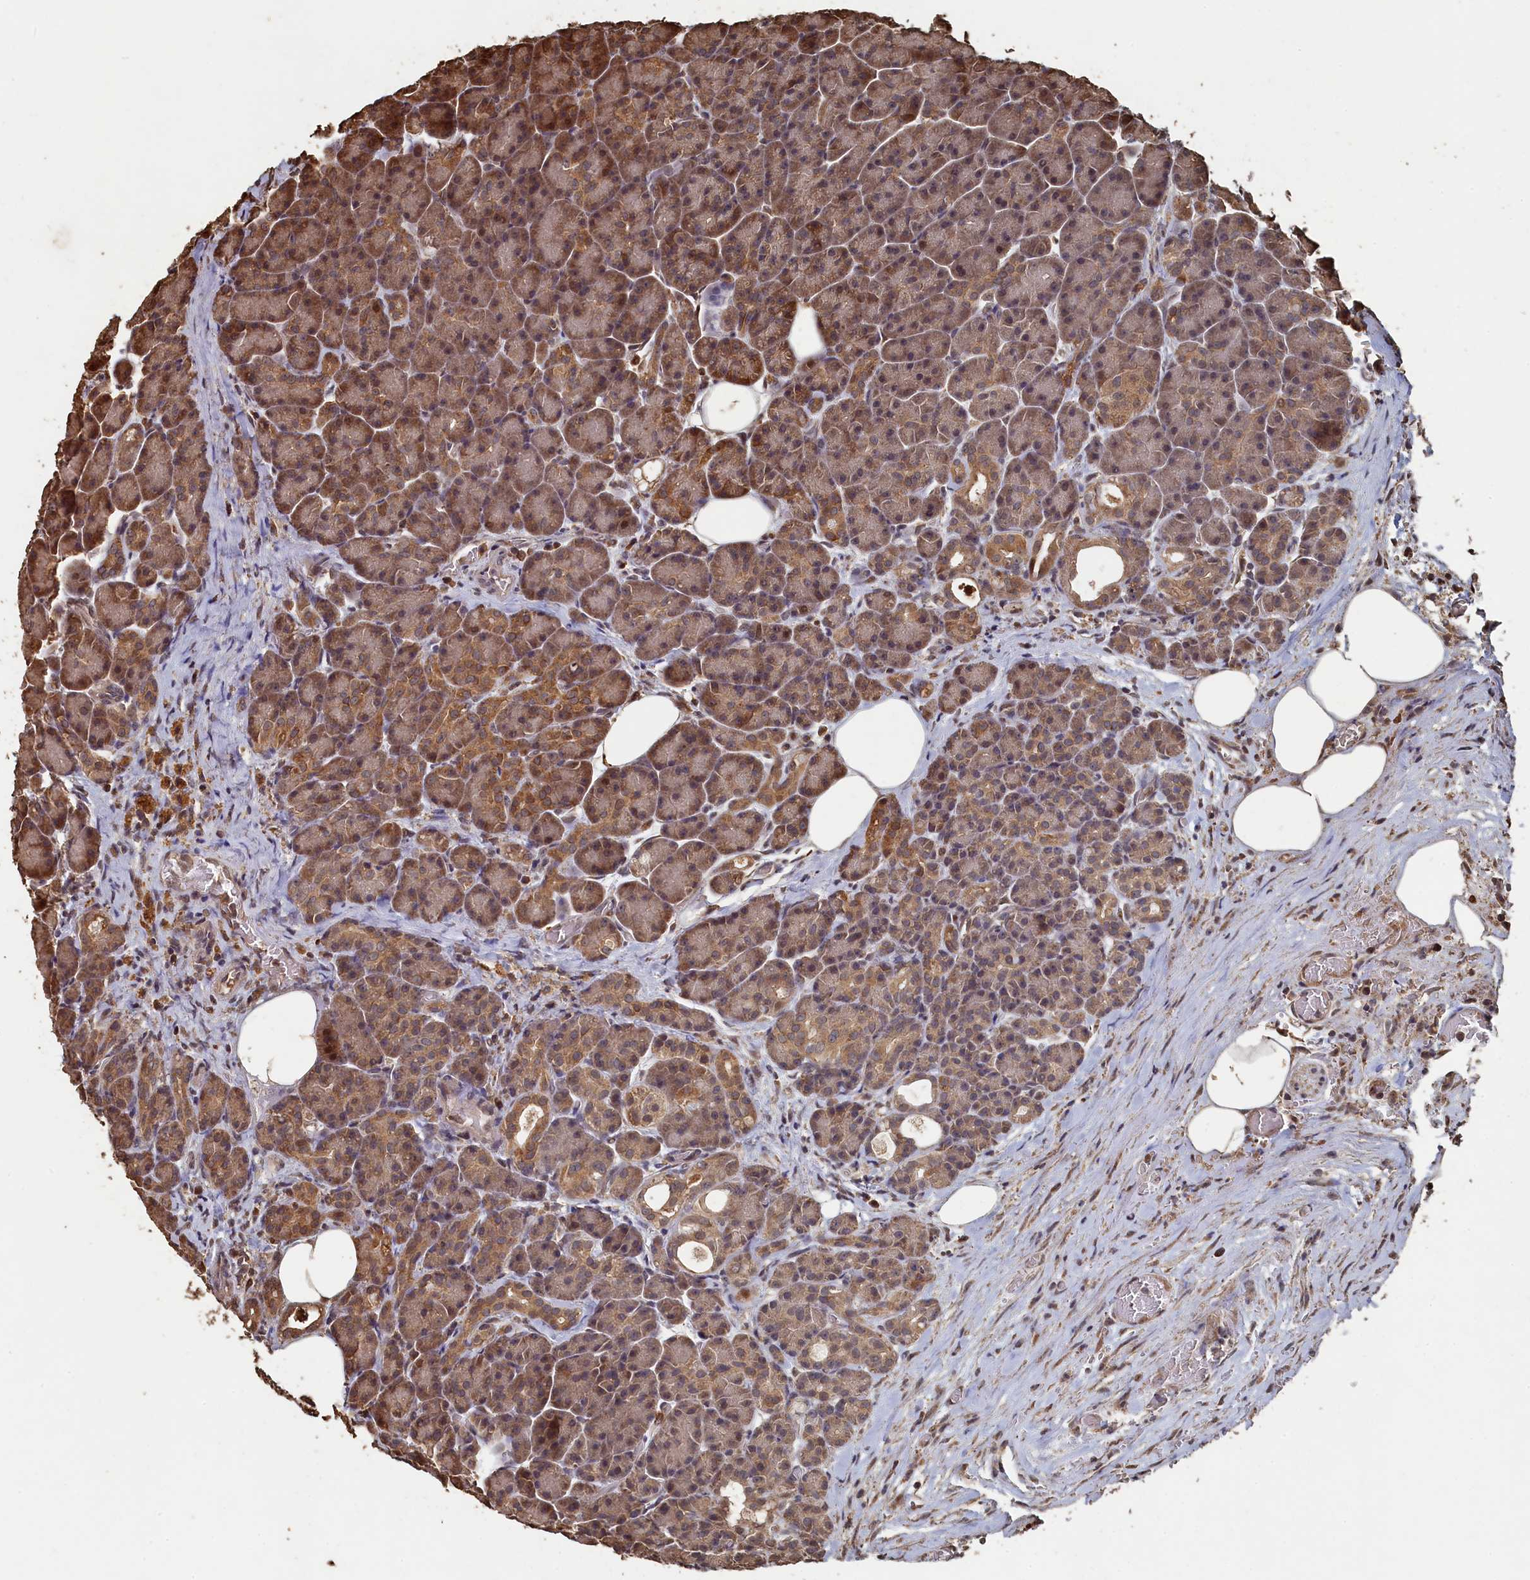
{"staining": {"intensity": "moderate", "quantity": ">75%", "location": "cytoplasmic/membranous"}, "tissue": "pancreas", "cell_type": "Exocrine glandular cells", "image_type": "normal", "snomed": [{"axis": "morphology", "description": "Normal tissue, NOS"}, {"axis": "topography", "description": "Pancreas"}], "caption": "High-magnification brightfield microscopy of unremarkable pancreas stained with DAB (3,3'-diaminobenzidine) (brown) and counterstained with hematoxylin (blue). exocrine glandular cells exhibit moderate cytoplasmic/membranous positivity is identified in approximately>75% of cells.", "gene": "PIGN", "patient": {"sex": "male", "age": 63}}